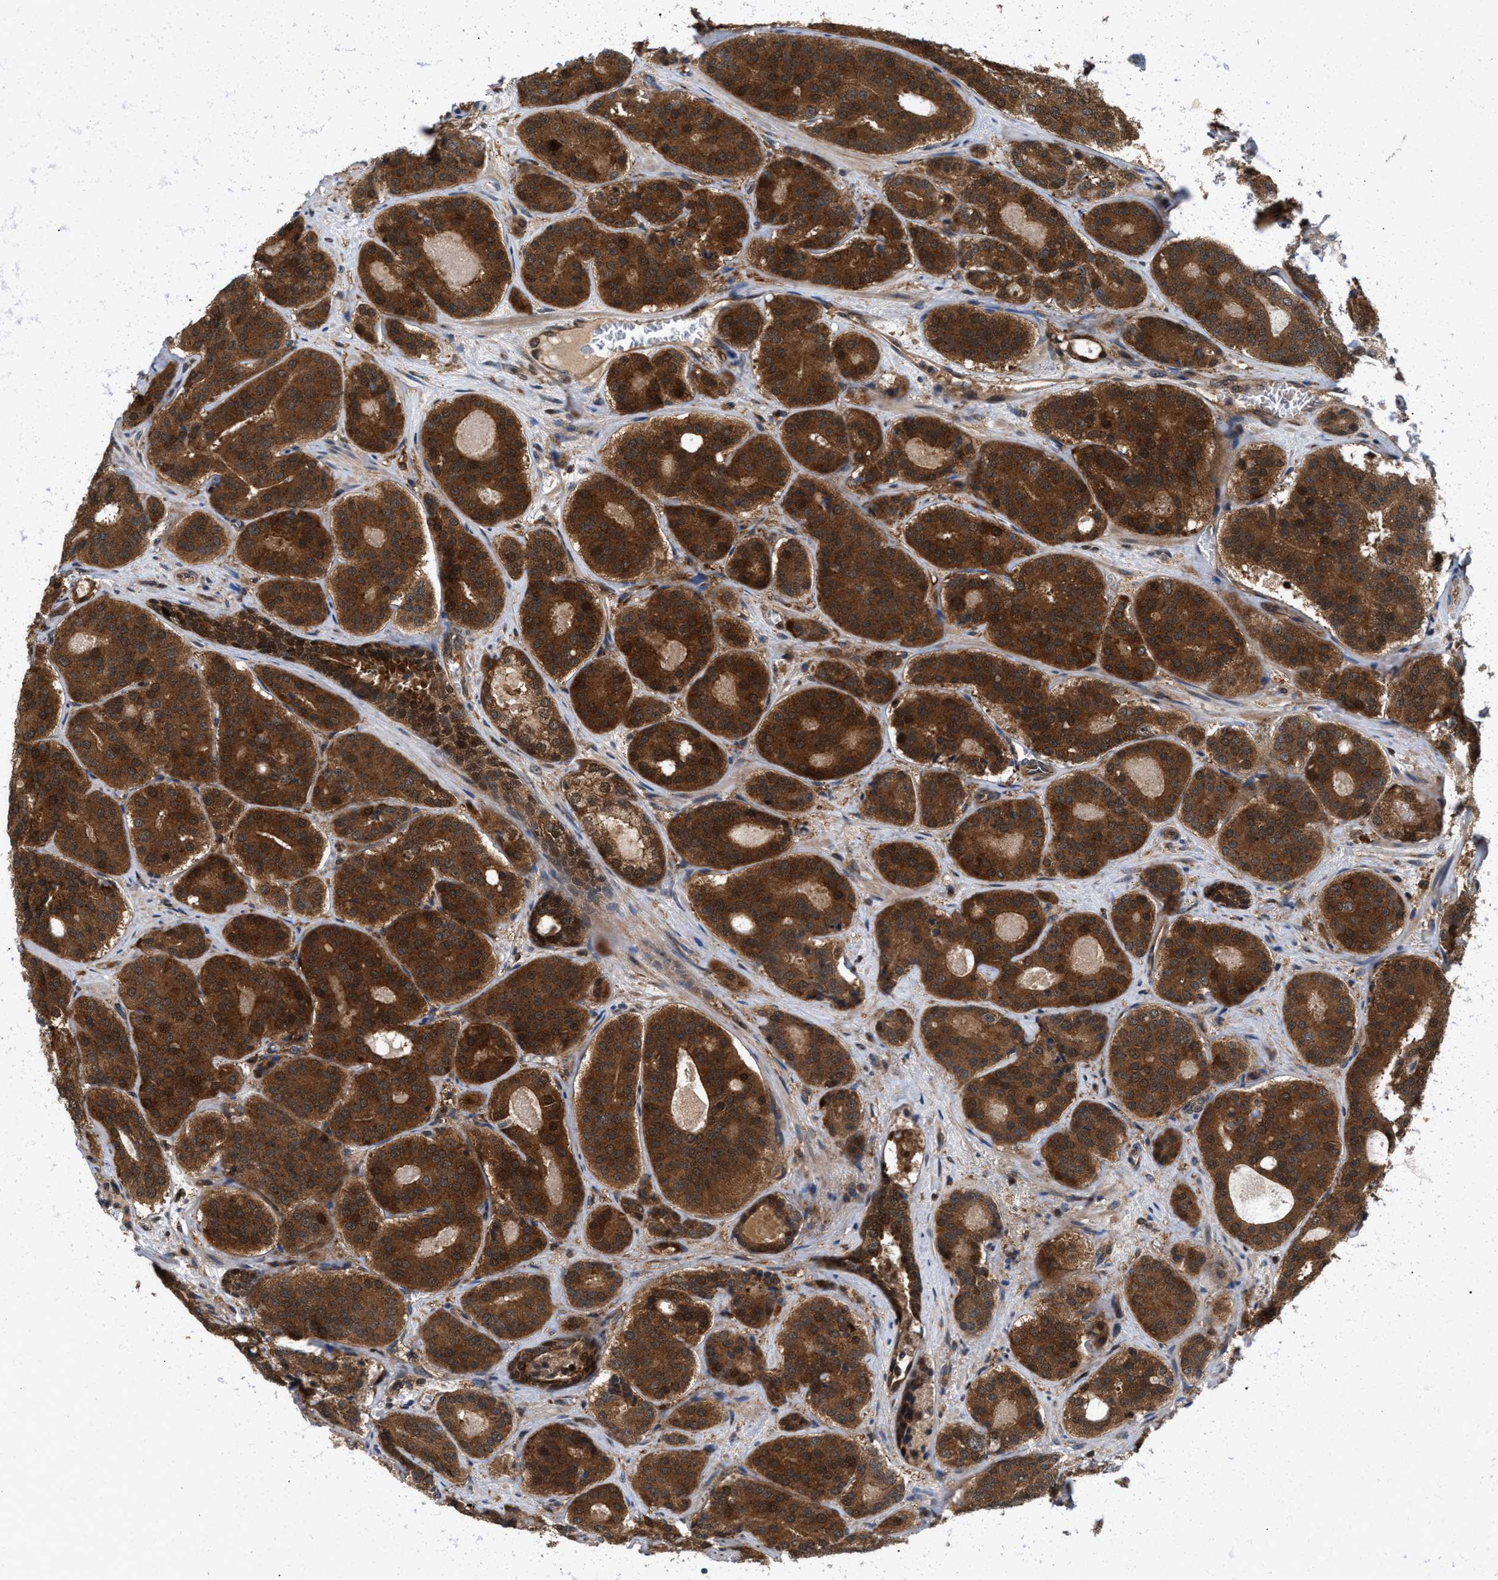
{"staining": {"intensity": "strong", "quantity": ">75%", "location": "cytoplasmic/membranous"}, "tissue": "prostate cancer", "cell_type": "Tumor cells", "image_type": "cancer", "snomed": [{"axis": "morphology", "description": "Adenocarcinoma, High grade"}, {"axis": "topography", "description": "Prostate"}], "caption": "Immunohistochemistry staining of adenocarcinoma (high-grade) (prostate), which shows high levels of strong cytoplasmic/membranous positivity in about >75% of tumor cells indicating strong cytoplasmic/membranous protein expression. The staining was performed using DAB (3,3'-diaminobenzidine) (brown) for protein detection and nuclei were counterstained in hematoxylin (blue).", "gene": "GLOD4", "patient": {"sex": "male", "age": 60}}